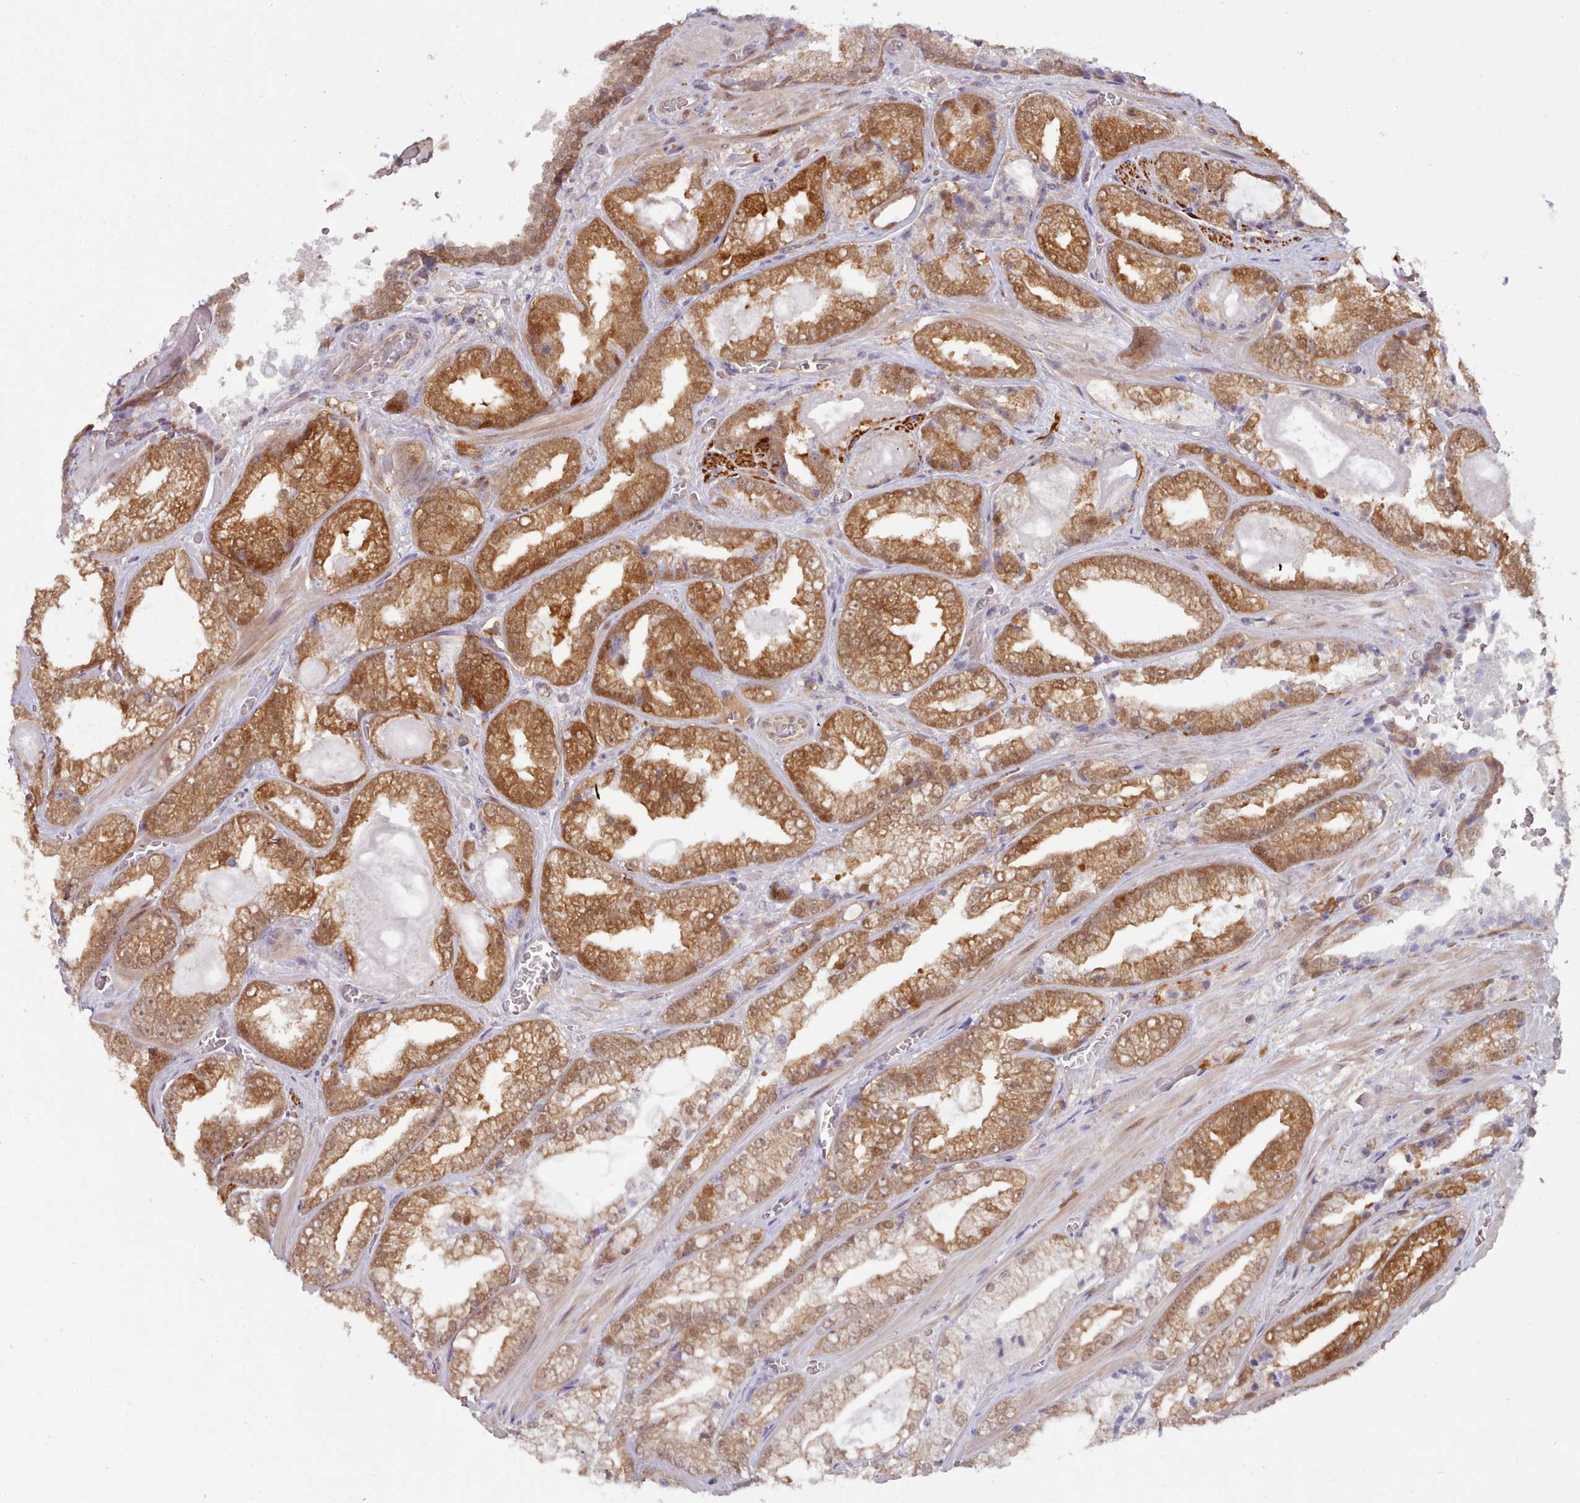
{"staining": {"intensity": "strong", "quantity": ">75%", "location": "cytoplasmic/membranous,nuclear"}, "tissue": "prostate cancer", "cell_type": "Tumor cells", "image_type": "cancer", "snomed": [{"axis": "morphology", "description": "Adenocarcinoma, Low grade"}, {"axis": "topography", "description": "Prostate"}], "caption": "Prostate cancer (adenocarcinoma (low-grade)) tissue demonstrates strong cytoplasmic/membranous and nuclear positivity in approximately >75% of tumor cells", "gene": "CES3", "patient": {"sex": "male", "age": 57}}